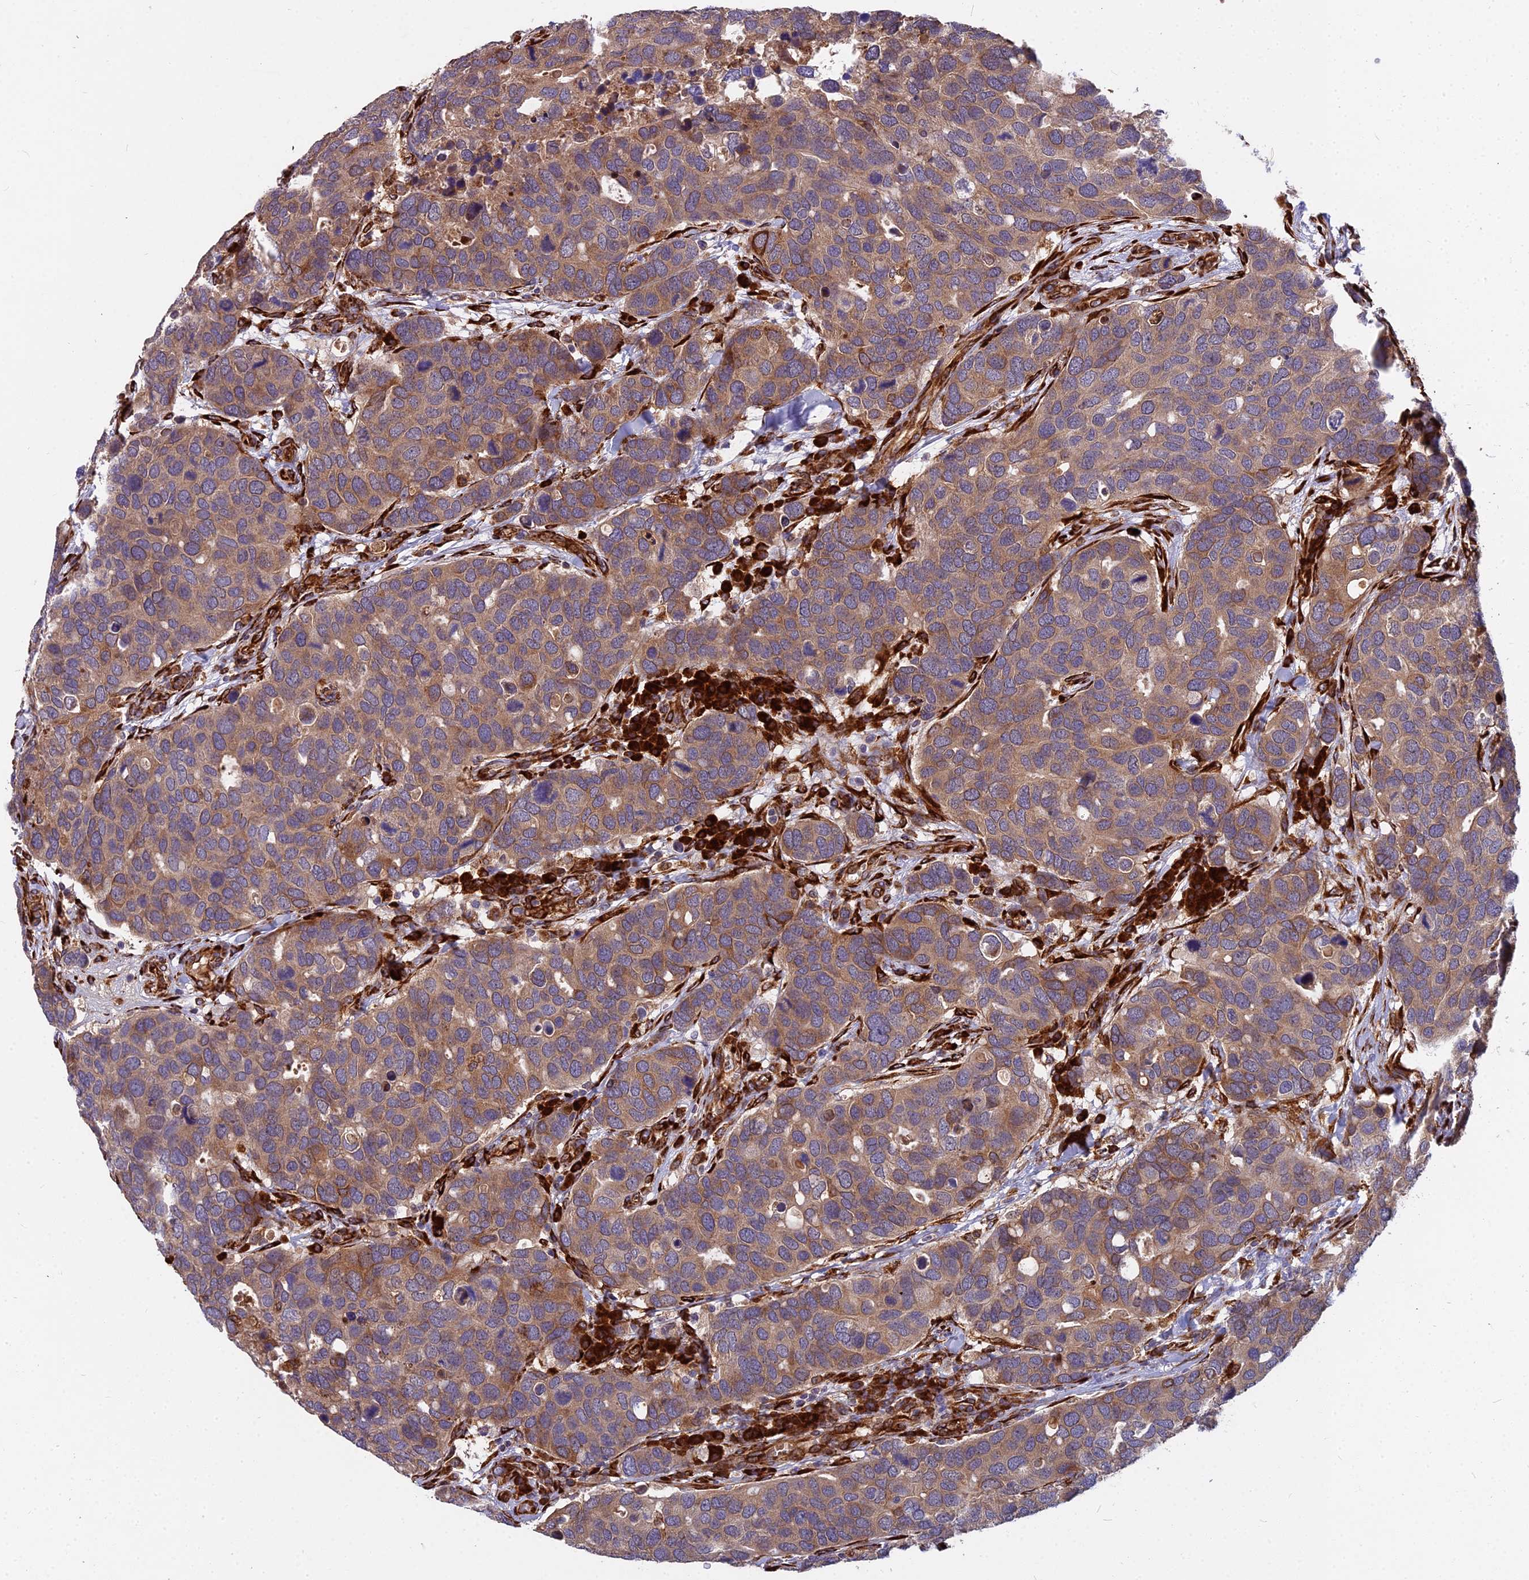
{"staining": {"intensity": "moderate", "quantity": ">75%", "location": "cytoplasmic/membranous"}, "tissue": "breast cancer", "cell_type": "Tumor cells", "image_type": "cancer", "snomed": [{"axis": "morphology", "description": "Duct carcinoma"}, {"axis": "topography", "description": "Breast"}], "caption": "Breast cancer (infiltrating ductal carcinoma) was stained to show a protein in brown. There is medium levels of moderate cytoplasmic/membranous expression in approximately >75% of tumor cells.", "gene": "NDUFAF7", "patient": {"sex": "female", "age": 83}}